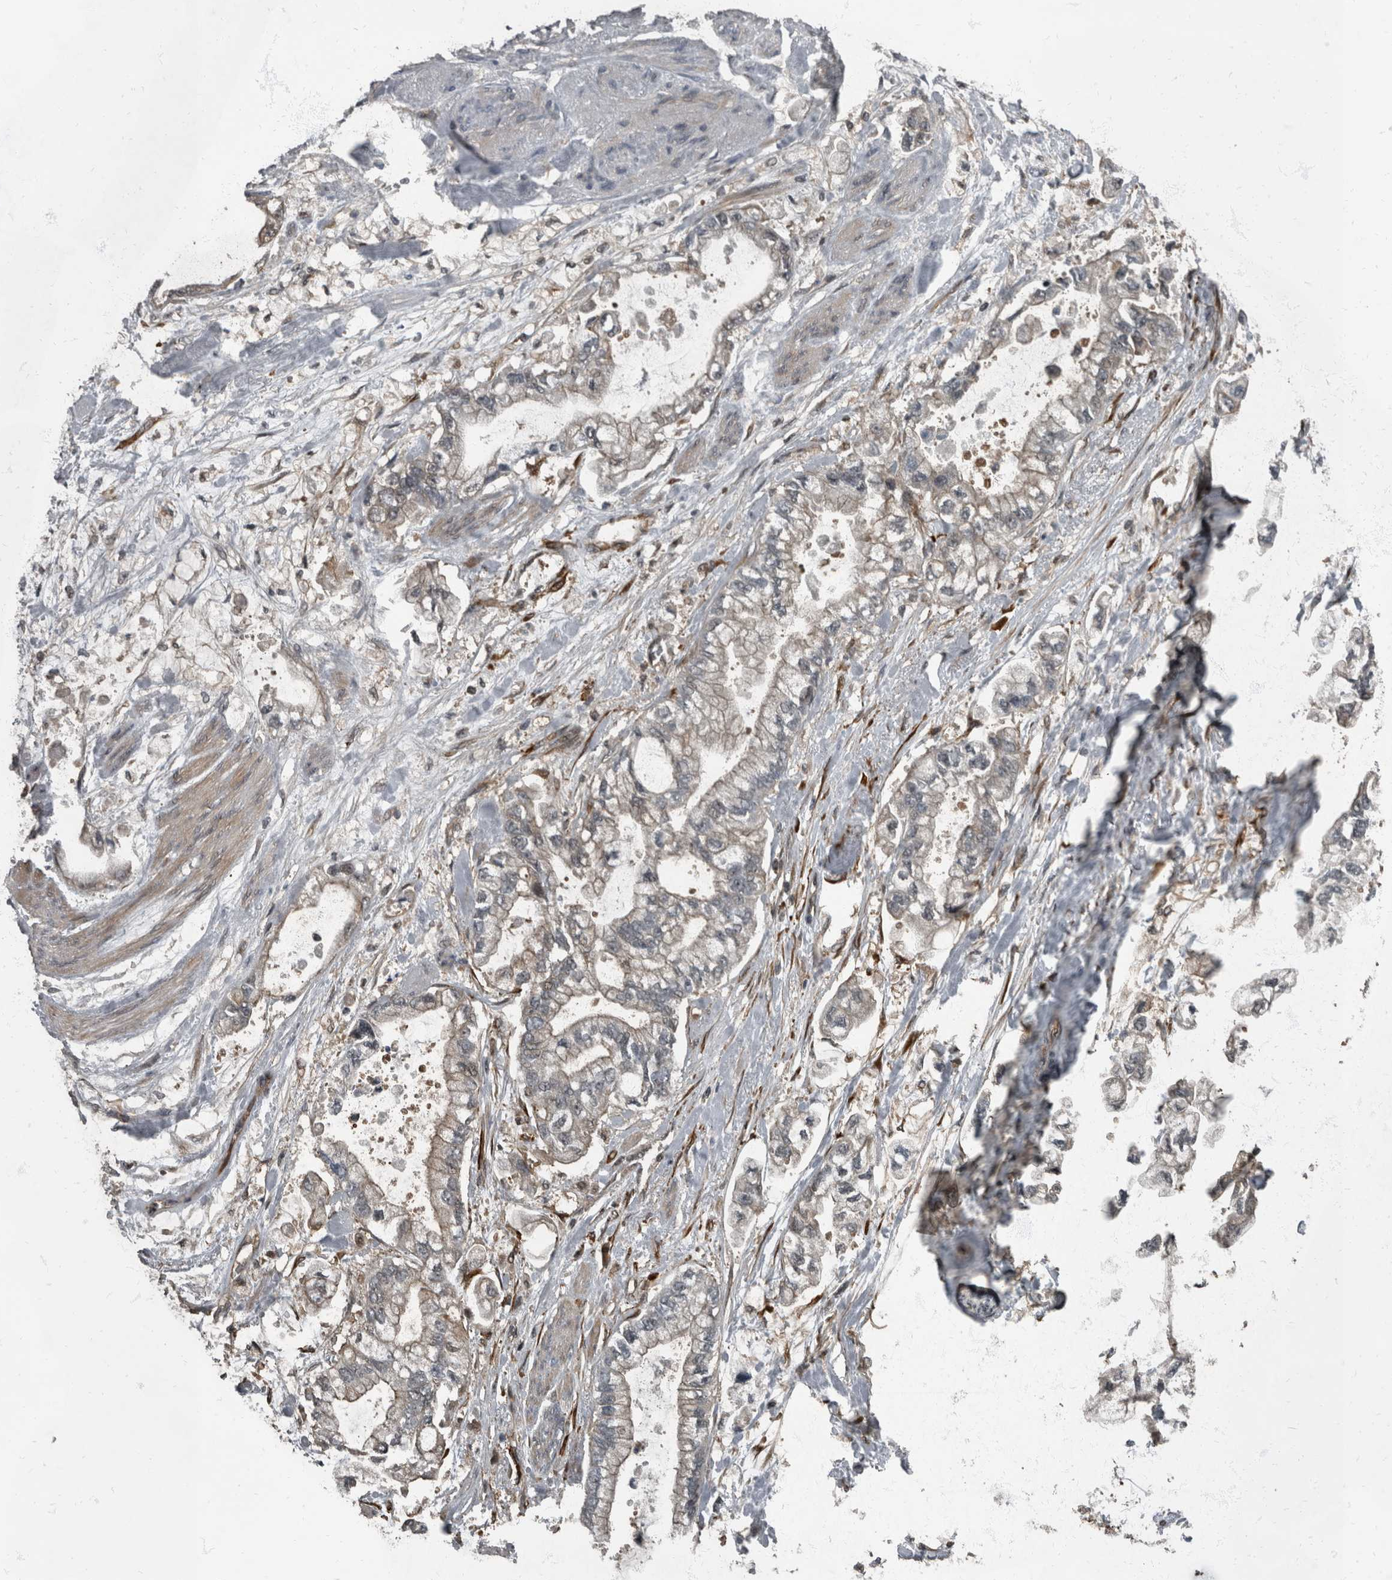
{"staining": {"intensity": "negative", "quantity": "none", "location": "none"}, "tissue": "stomach cancer", "cell_type": "Tumor cells", "image_type": "cancer", "snomed": [{"axis": "morphology", "description": "Normal tissue, NOS"}, {"axis": "morphology", "description": "Adenocarcinoma, NOS"}, {"axis": "topography", "description": "Stomach"}], "caption": "IHC micrograph of neoplastic tissue: human stomach adenocarcinoma stained with DAB exhibits no significant protein expression in tumor cells.", "gene": "RABGGTB", "patient": {"sex": "male", "age": 62}}